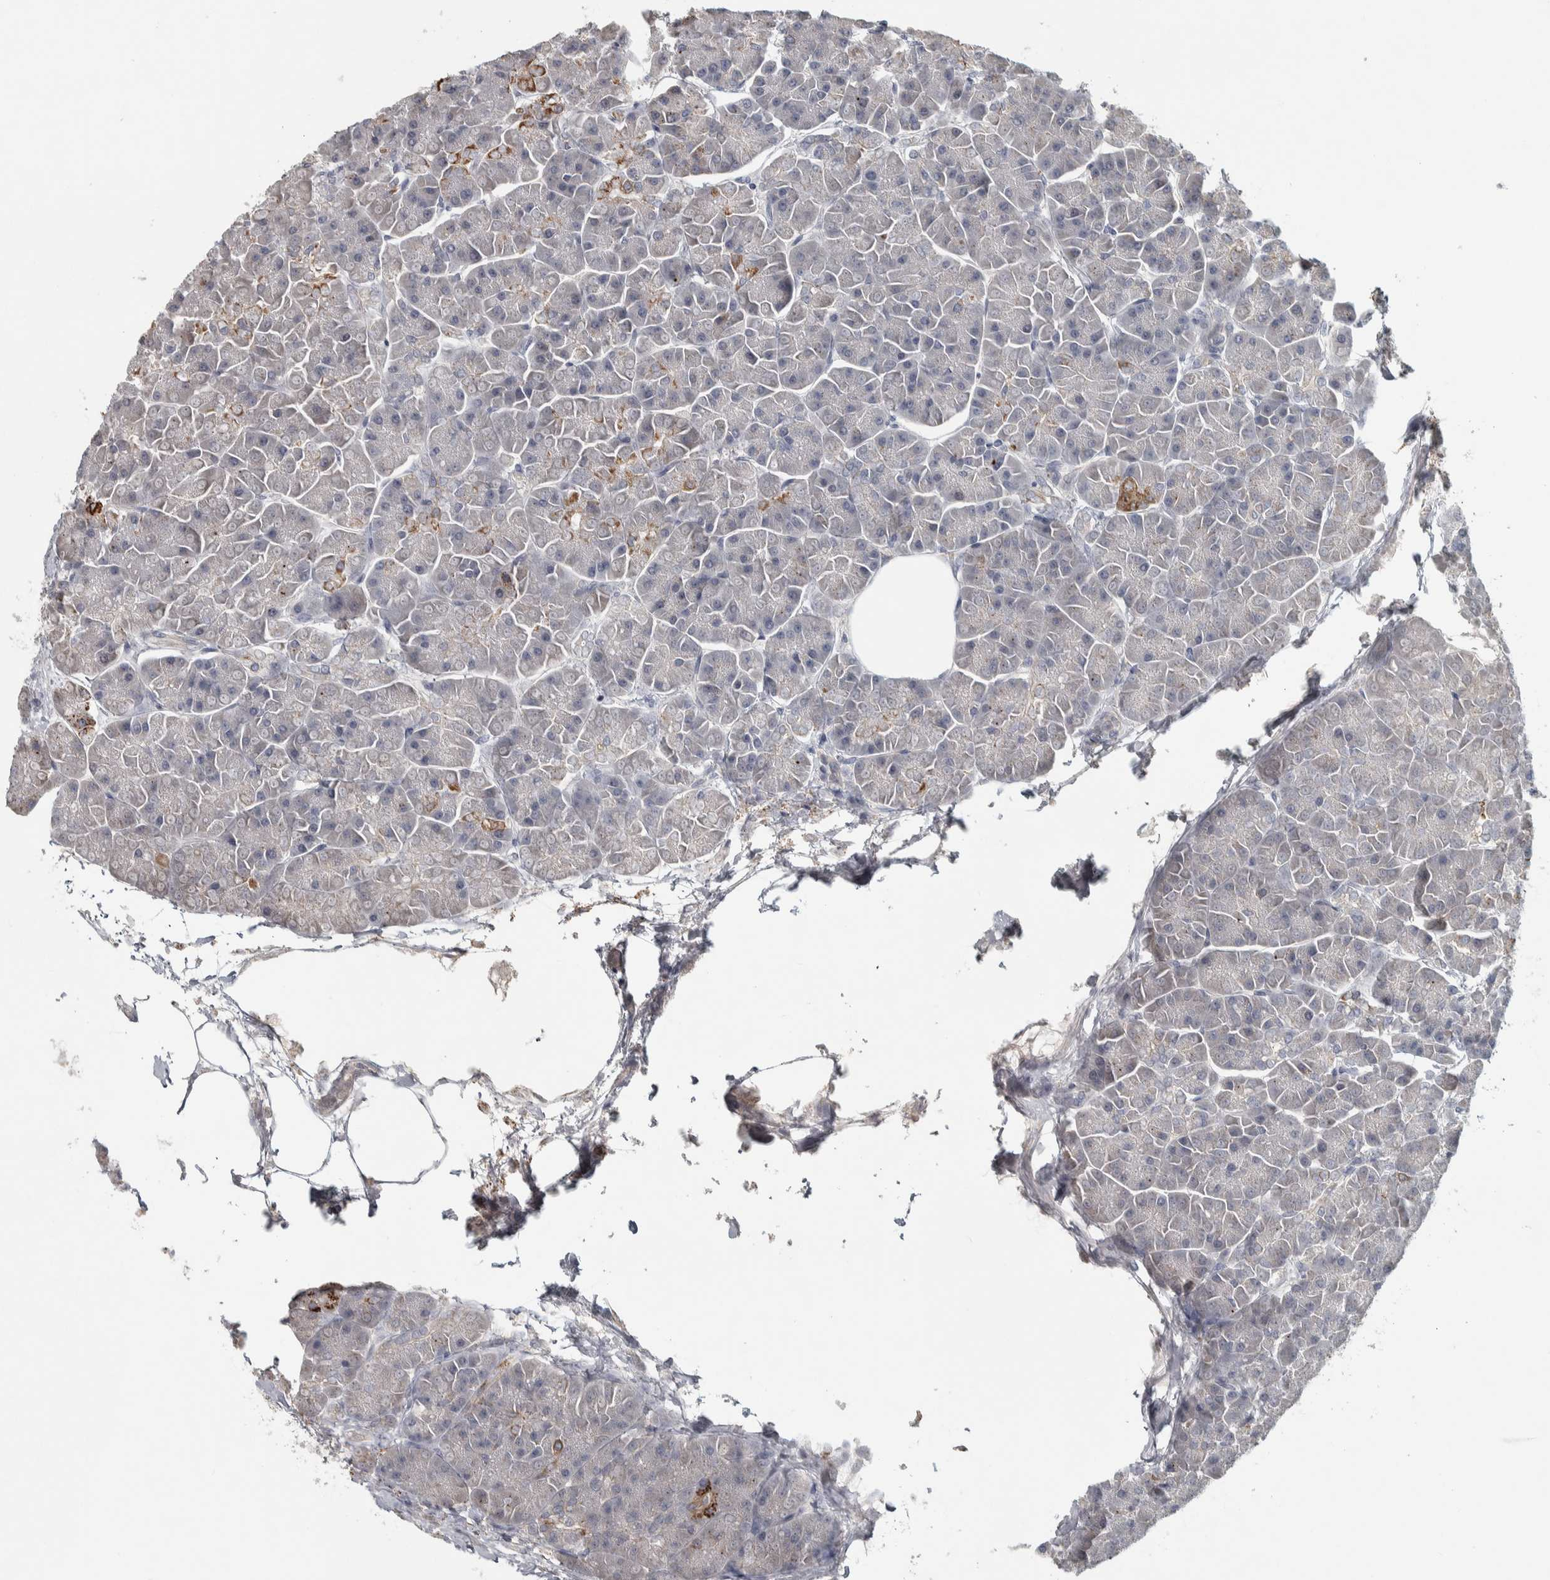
{"staining": {"intensity": "moderate", "quantity": "<25%", "location": "cytoplasmic/membranous"}, "tissue": "pancreas", "cell_type": "Exocrine glandular cells", "image_type": "normal", "snomed": [{"axis": "morphology", "description": "Normal tissue, NOS"}, {"axis": "topography", "description": "Pancreas"}], "caption": "Exocrine glandular cells reveal low levels of moderate cytoplasmic/membranous expression in about <25% of cells in unremarkable pancreas.", "gene": "FAM78A", "patient": {"sex": "female", "age": 70}}